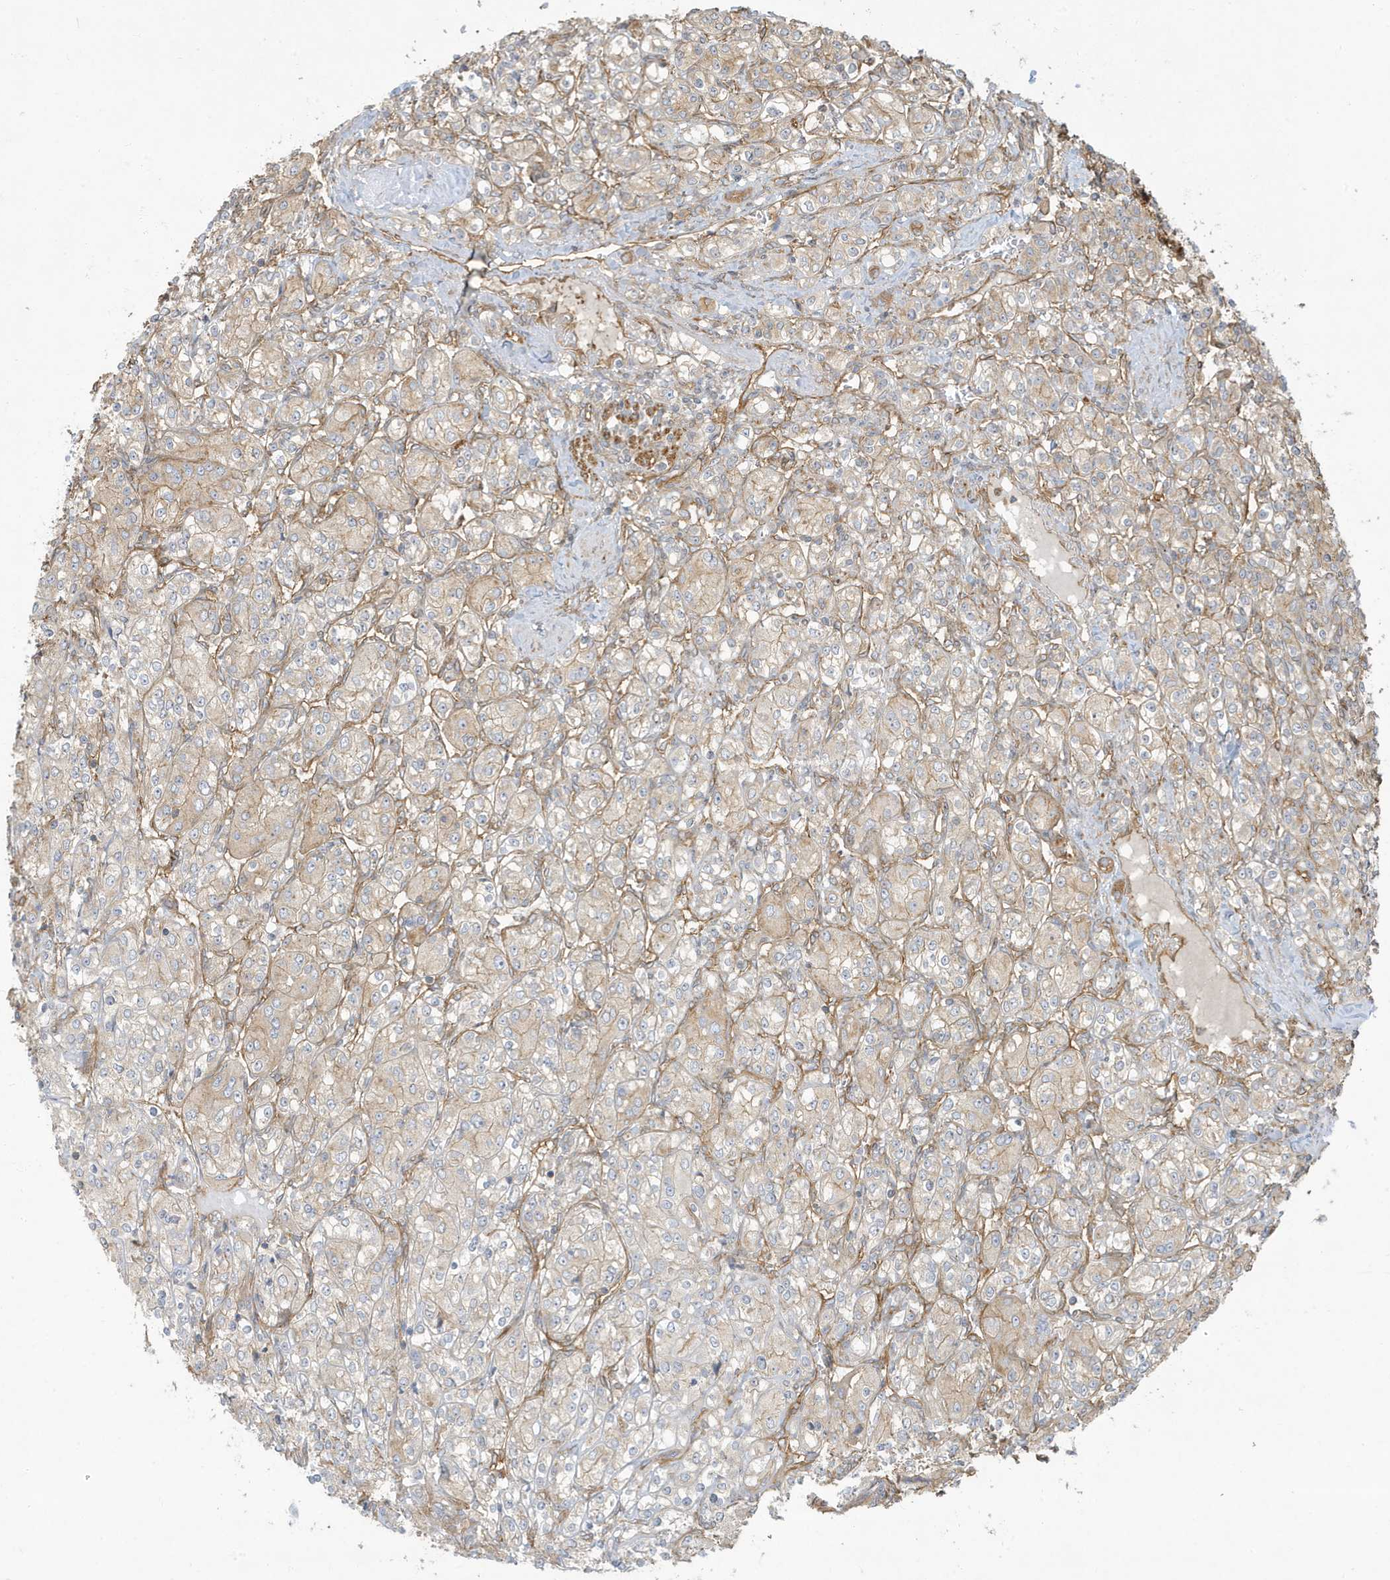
{"staining": {"intensity": "weak", "quantity": ">75%", "location": "cytoplasmic/membranous"}, "tissue": "renal cancer", "cell_type": "Tumor cells", "image_type": "cancer", "snomed": [{"axis": "morphology", "description": "Adenocarcinoma, NOS"}, {"axis": "topography", "description": "Kidney"}], "caption": "Tumor cells demonstrate weak cytoplasmic/membranous expression in about >75% of cells in renal cancer (adenocarcinoma).", "gene": "ATP23", "patient": {"sex": "male", "age": 77}}